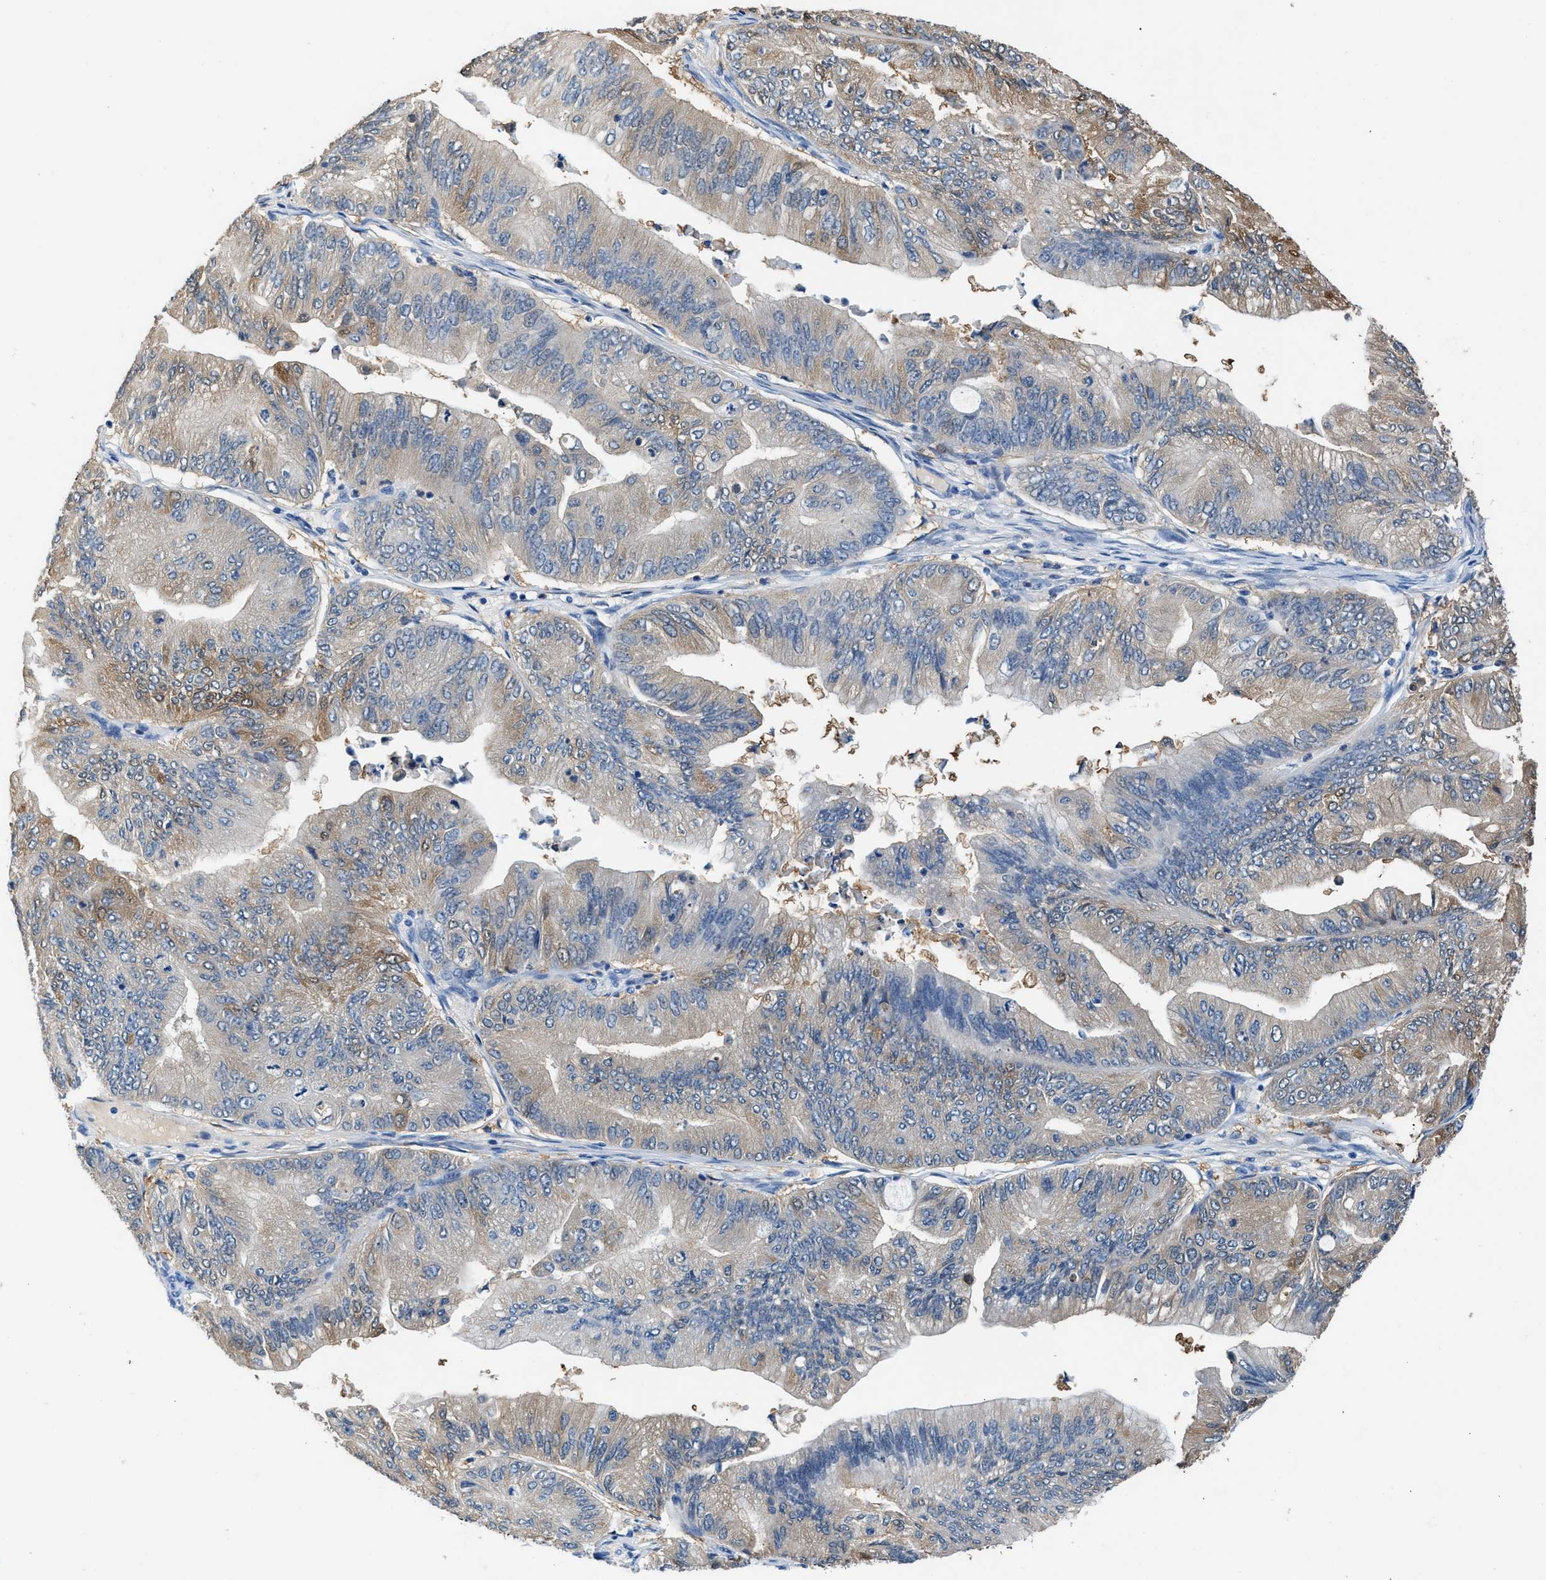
{"staining": {"intensity": "moderate", "quantity": "<25%", "location": "cytoplasmic/membranous"}, "tissue": "ovarian cancer", "cell_type": "Tumor cells", "image_type": "cancer", "snomed": [{"axis": "morphology", "description": "Cystadenocarcinoma, mucinous, NOS"}, {"axis": "topography", "description": "Ovary"}], "caption": "The histopathology image exhibits staining of mucinous cystadenocarcinoma (ovarian), revealing moderate cytoplasmic/membranous protein expression (brown color) within tumor cells.", "gene": "FADS6", "patient": {"sex": "female", "age": 61}}